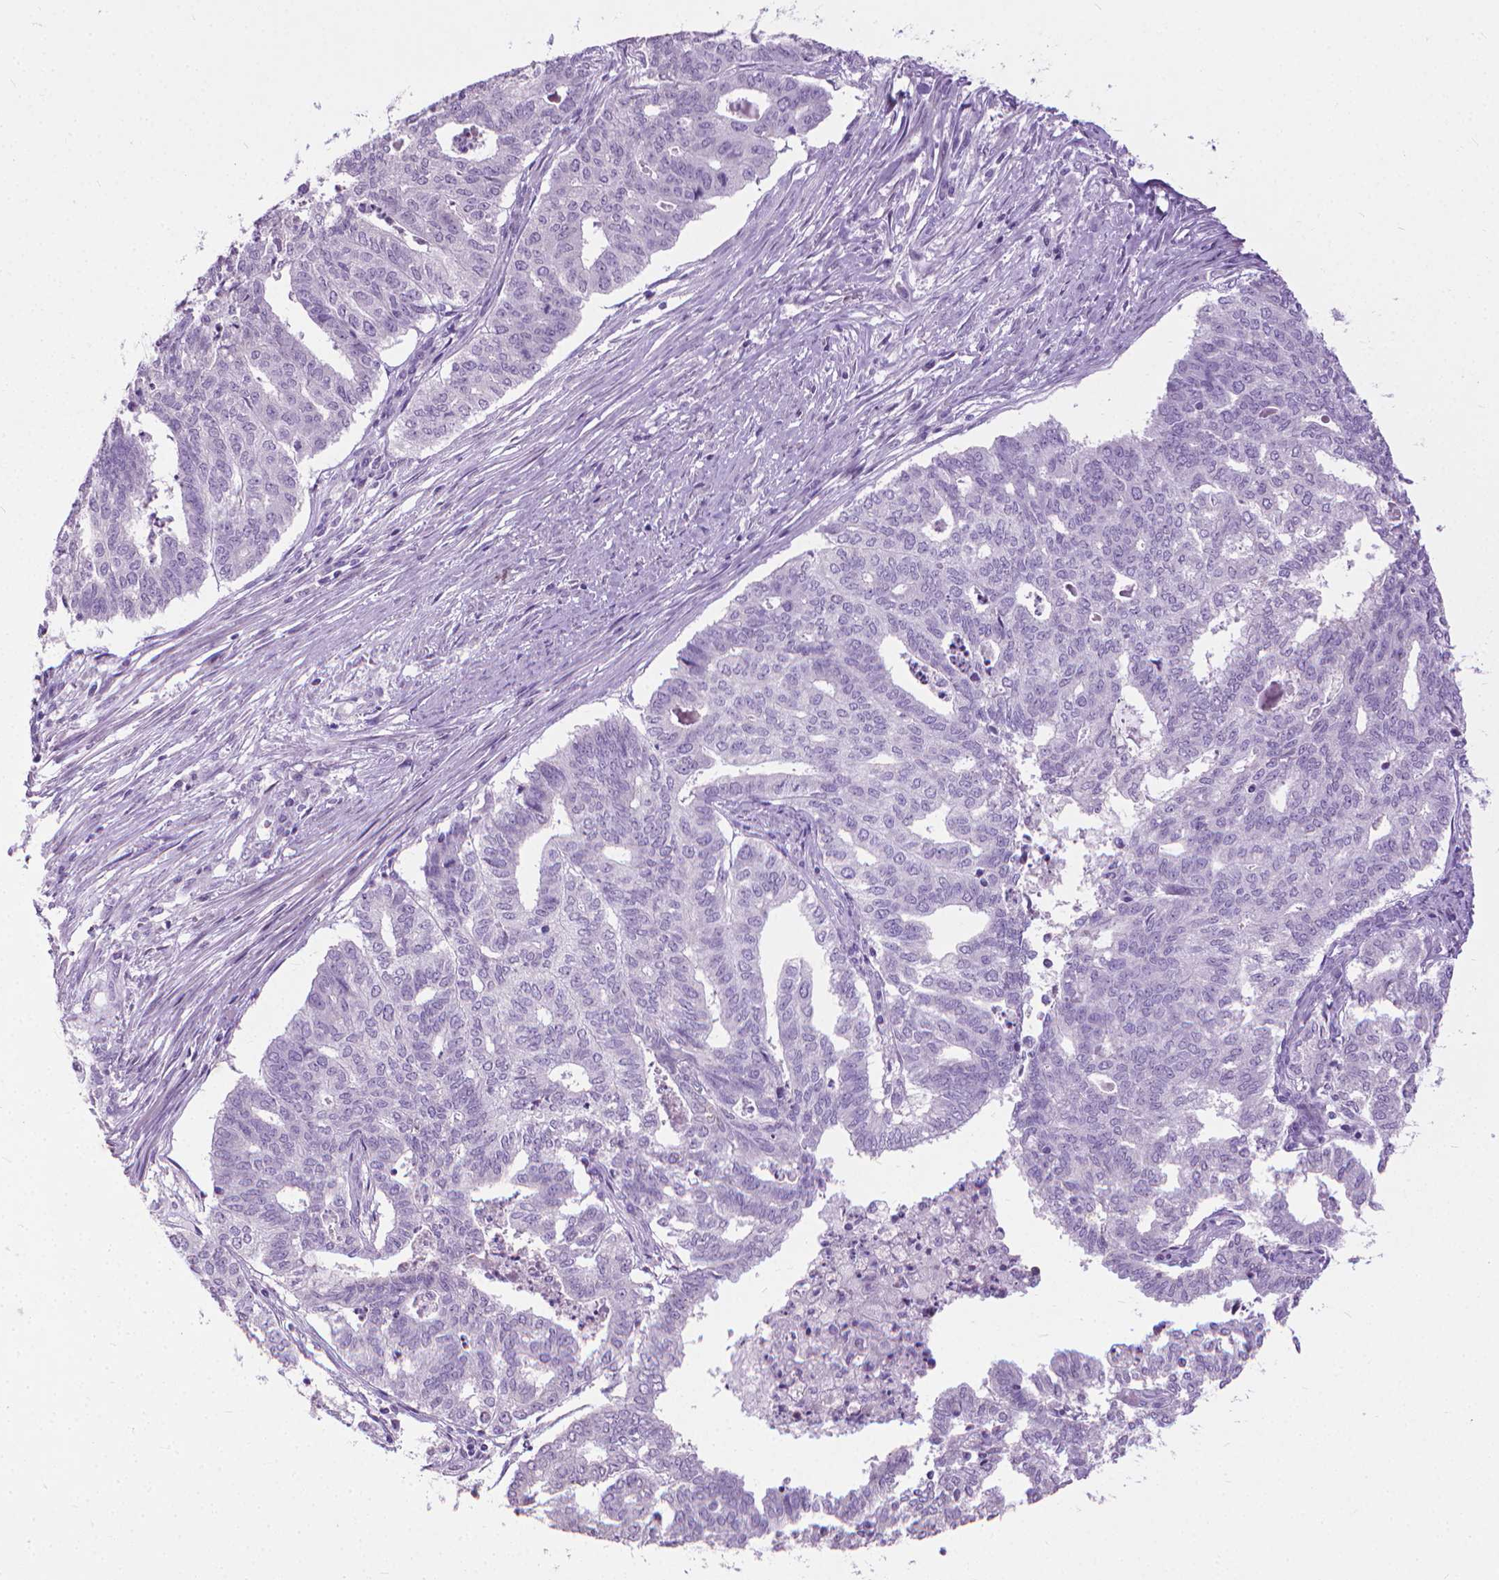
{"staining": {"intensity": "negative", "quantity": "none", "location": "none"}, "tissue": "endometrial cancer", "cell_type": "Tumor cells", "image_type": "cancer", "snomed": [{"axis": "morphology", "description": "Adenocarcinoma, NOS"}, {"axis": "topography", "description": "Endometrium"}], "caption": "Micrograph shows no protein positivity in tumor cells of endometrial cancer (adenocarcinoma) tissue.", "gene": "KRT5", "patient": {"sex": "female", "age": 79}}